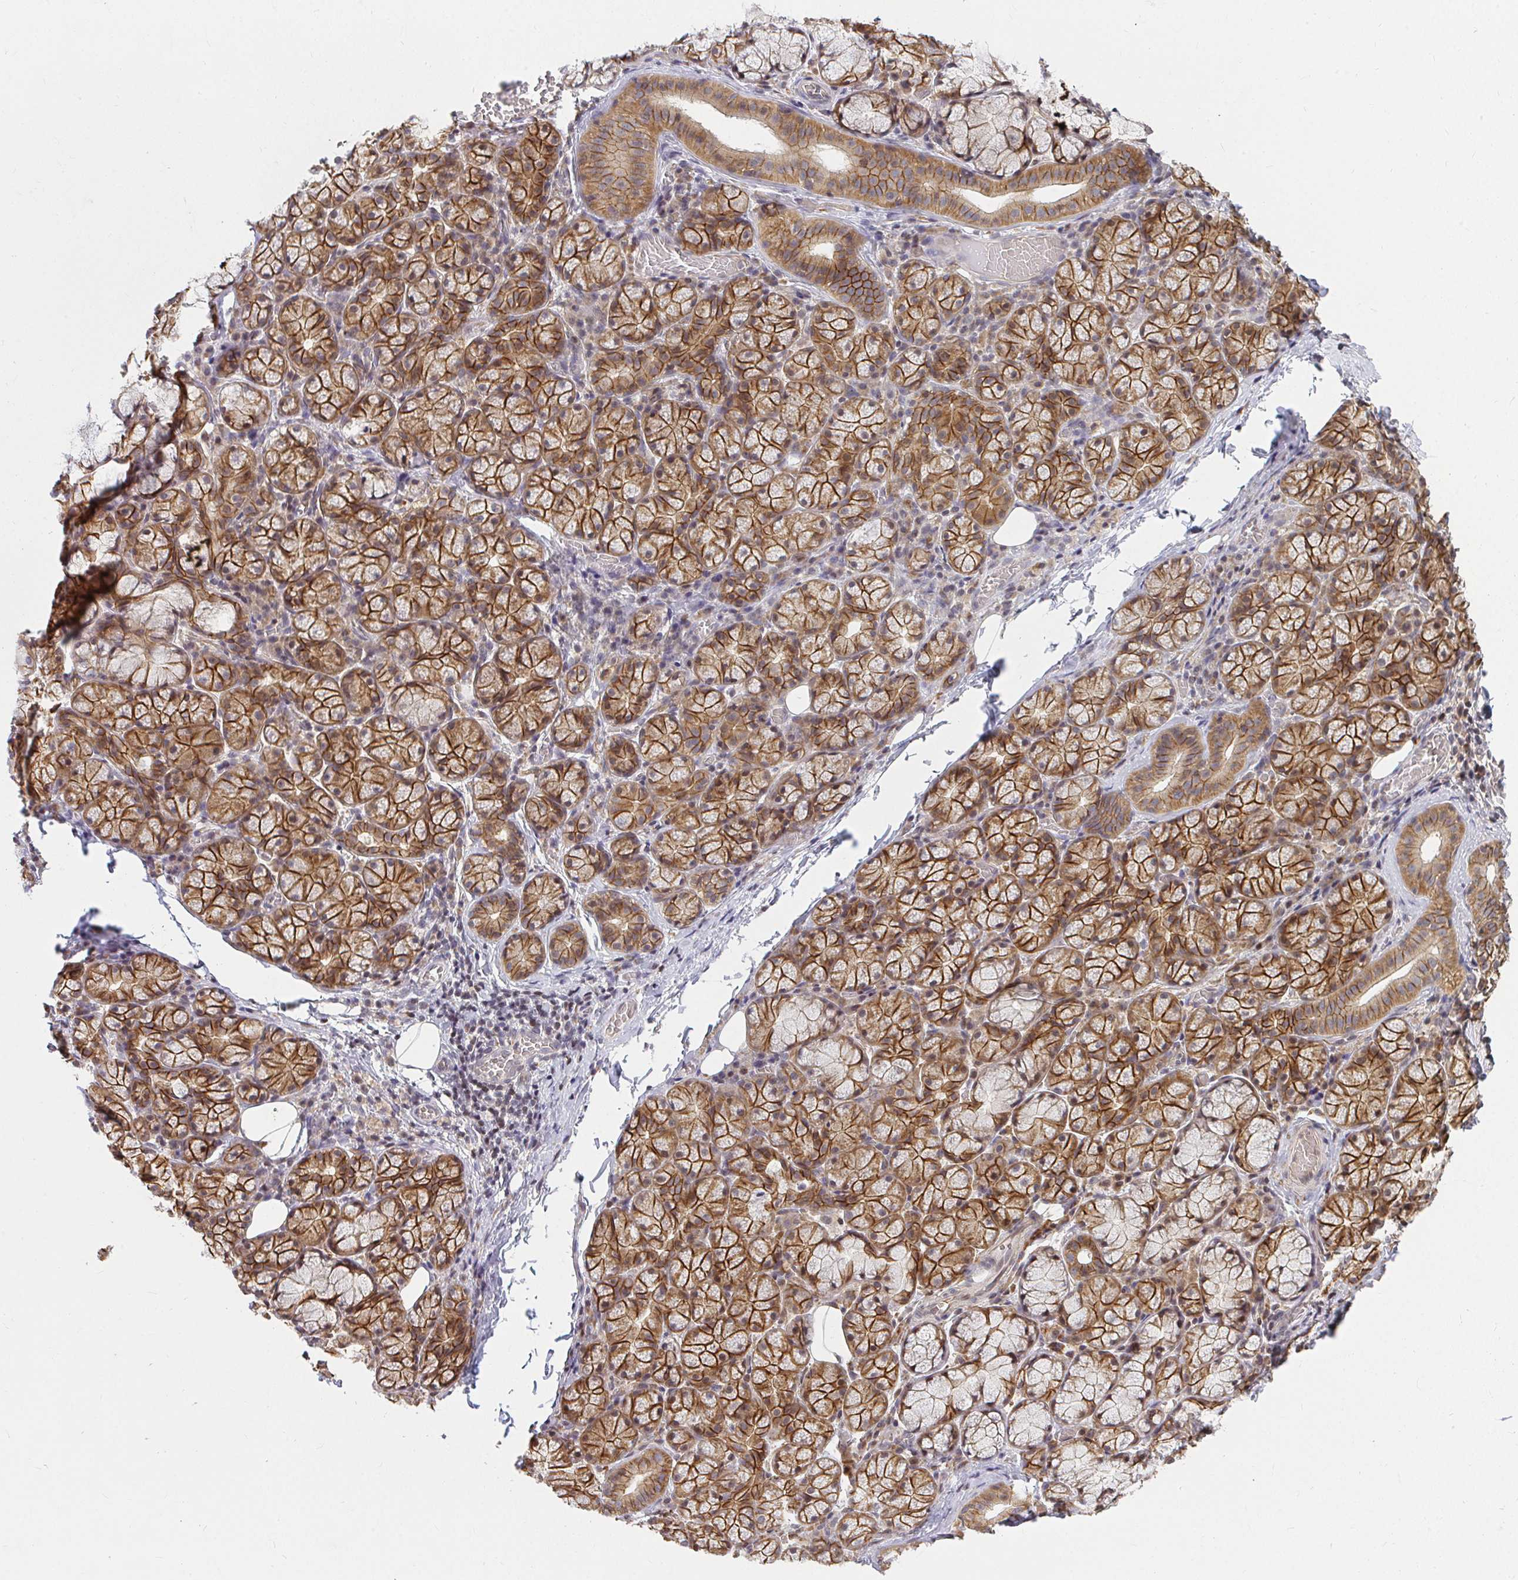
{"staining": {"intensity": "strong", "quantity": ">75%", "location": "cytoplasmic/membranous"}, "tissue": "salivary gland", "cell_type": "Glandular cells", "image_type": "normal", "snomed": [{"axis": "morphology", "description": "Normal tissue, NOS"}, {"axis": "topography", "description": "Salivary gland"}], "caption": "A high amount of strong cytoplasmic/membranous staining is identified in about >75% of glandular cells in benign salivary gland.", "gene": "ANK3", "patient": {"sex": "female", "age": 24}}